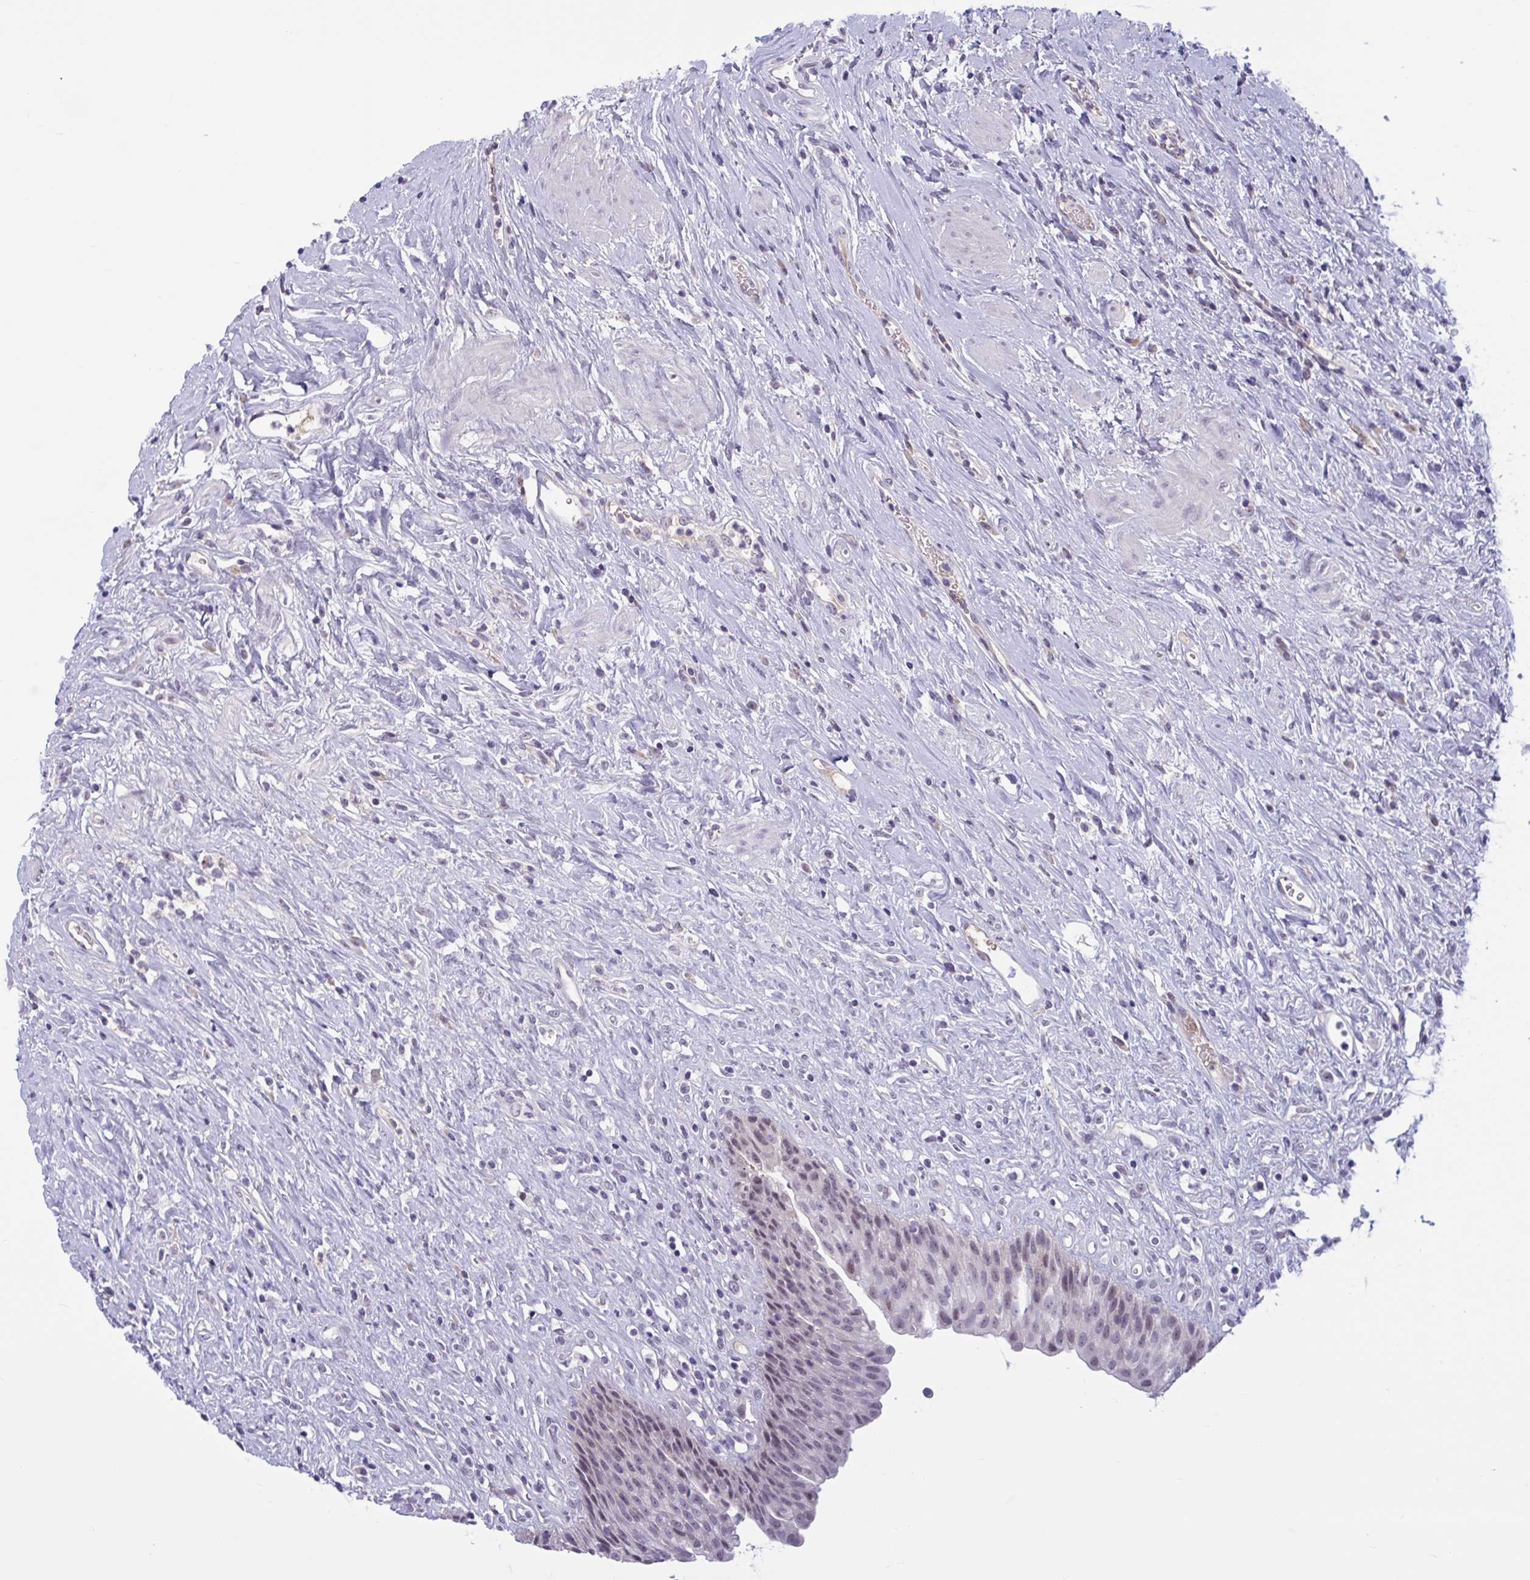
{"staining": {"intensity": "weak", "quantity": "25%-75%", "location": "nuclear"}, "tissue": "urinary bladder", "cell_type": "Urothelial cells", "image_type": "normal", "snomed": [{"axis": "morphology", "description": "Normal tissue, NOS"}, {"axis": "topography", "description": "Urinary bladder"}], "caption": "Protein staining of unremarkable urinary bladder demonstrates weak nuclear expression in about 25%-75% of urothelial cells.", "gene": "CNGB3", "patient": {"sex": "female", "age": 56}}